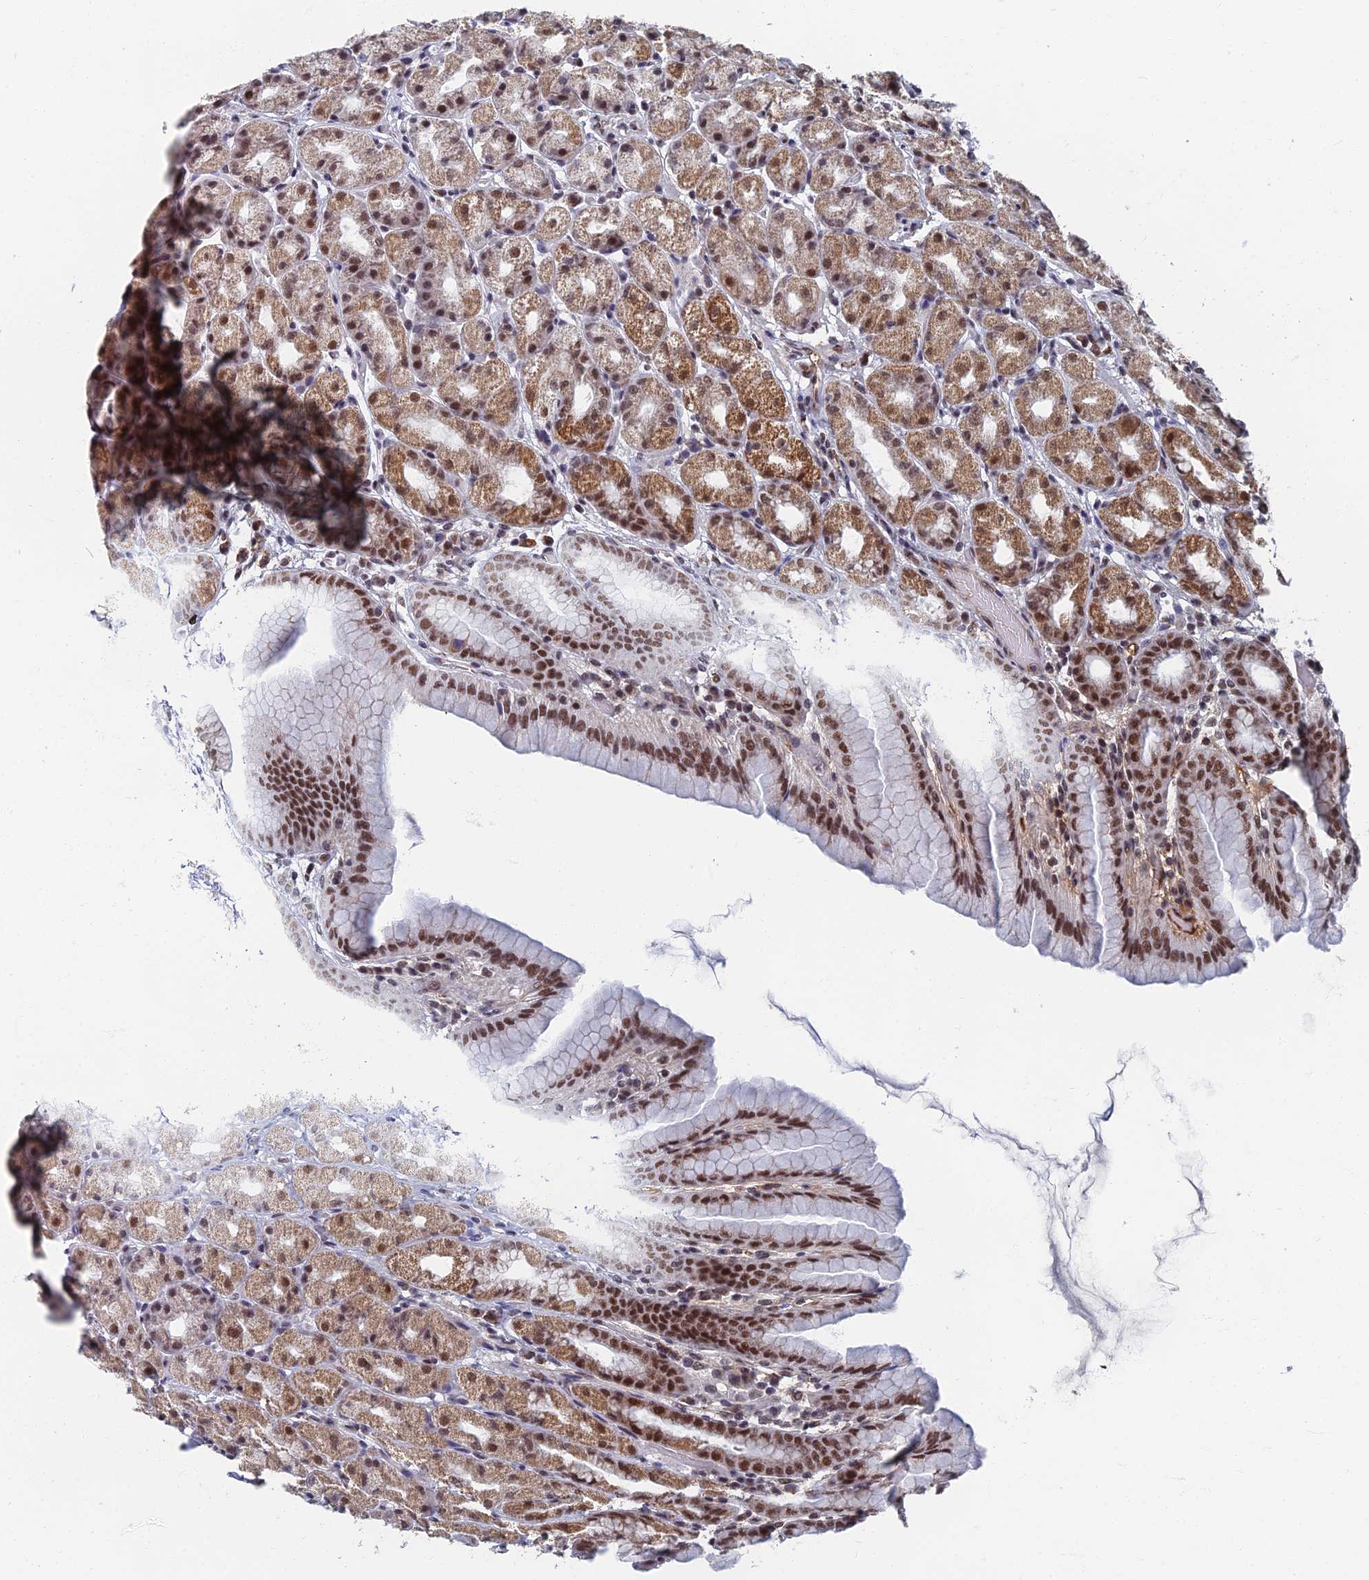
{"staining": {"intensity": "moderate", "quantity": ">75%", "location": "cytoplasmic/membranous,nuclear"}, "tissue": "stomach", "cell_type": "Glandular cells", "image_type": "normal", "snomed": [{"axis": "morphology", "description": "Normal tissue, NOS"}, {"axis": "topography", "description": "Stomach, upper"}], "caption": "DAB immunohistochemical staining of normal human stomach shows moderate cytoplasmic/membranous,nuclear protein positivity in approximately >75% of glandular cells. The staining was performed using DAB to visualize the protein expression in brown, while the nuclei were stained in blue with hematoxylin (Magnification: 20x).", "gene": "TAF13", "patient": {"sex": "male", "age": 68}}